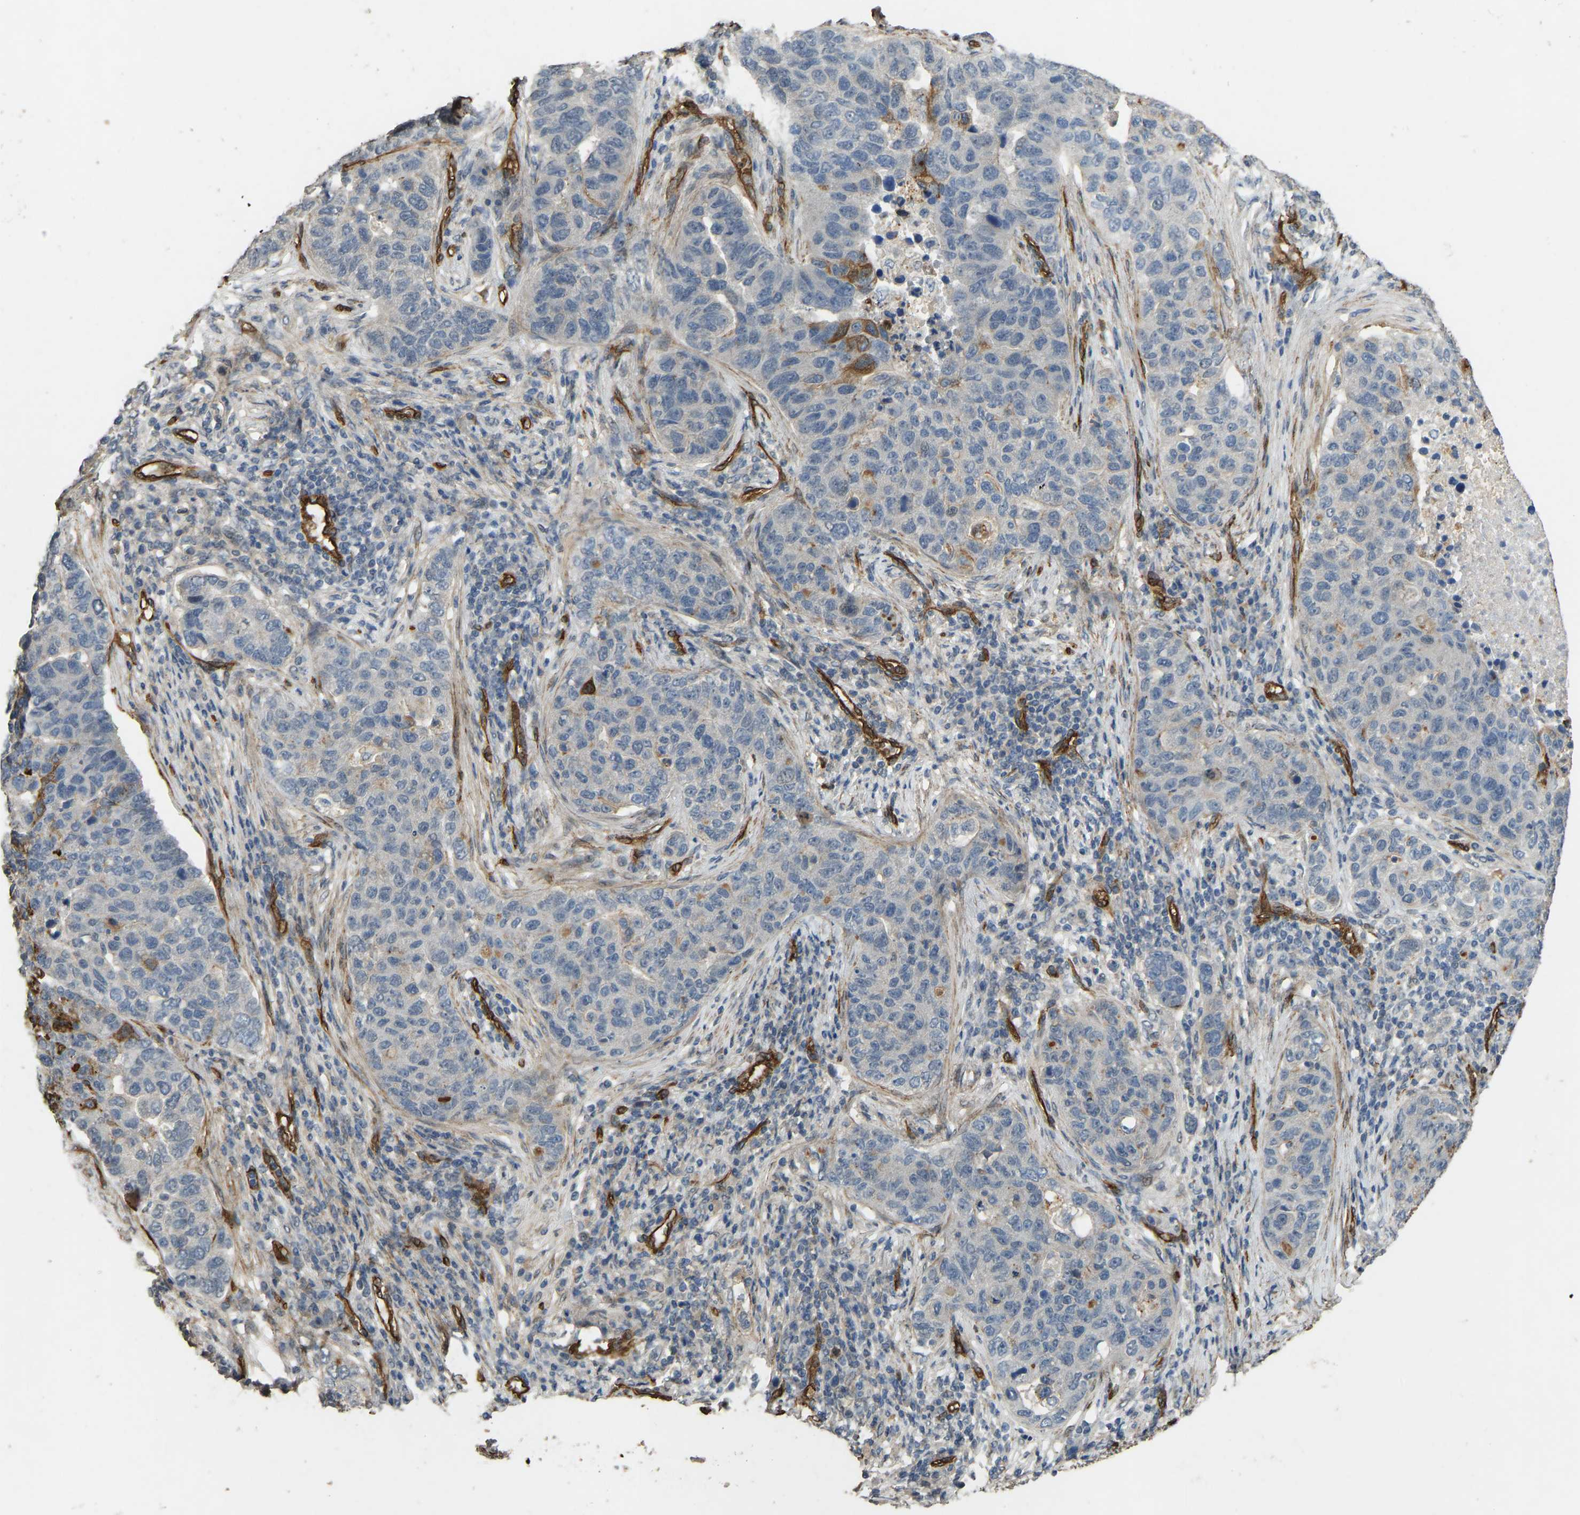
{"staining": {"intensity": "negative", "quantity": "none", "location": "none"}, "tissue": "pancreatic cancer", "cell_type": "Tumor cells", "image_type": "cancer", "snomed": [{"axis": "morphology", "description": "Adenocarcinoma, NOS"}, {"axis": "topography", "description": "Pancreas"}], "caption": "Pancreatic adenocarcinoma stained for a protein using IHC exhibits no positivity tumor cells.", "gene": "NMB", "patient": {"sex": "female", "age": 61}}